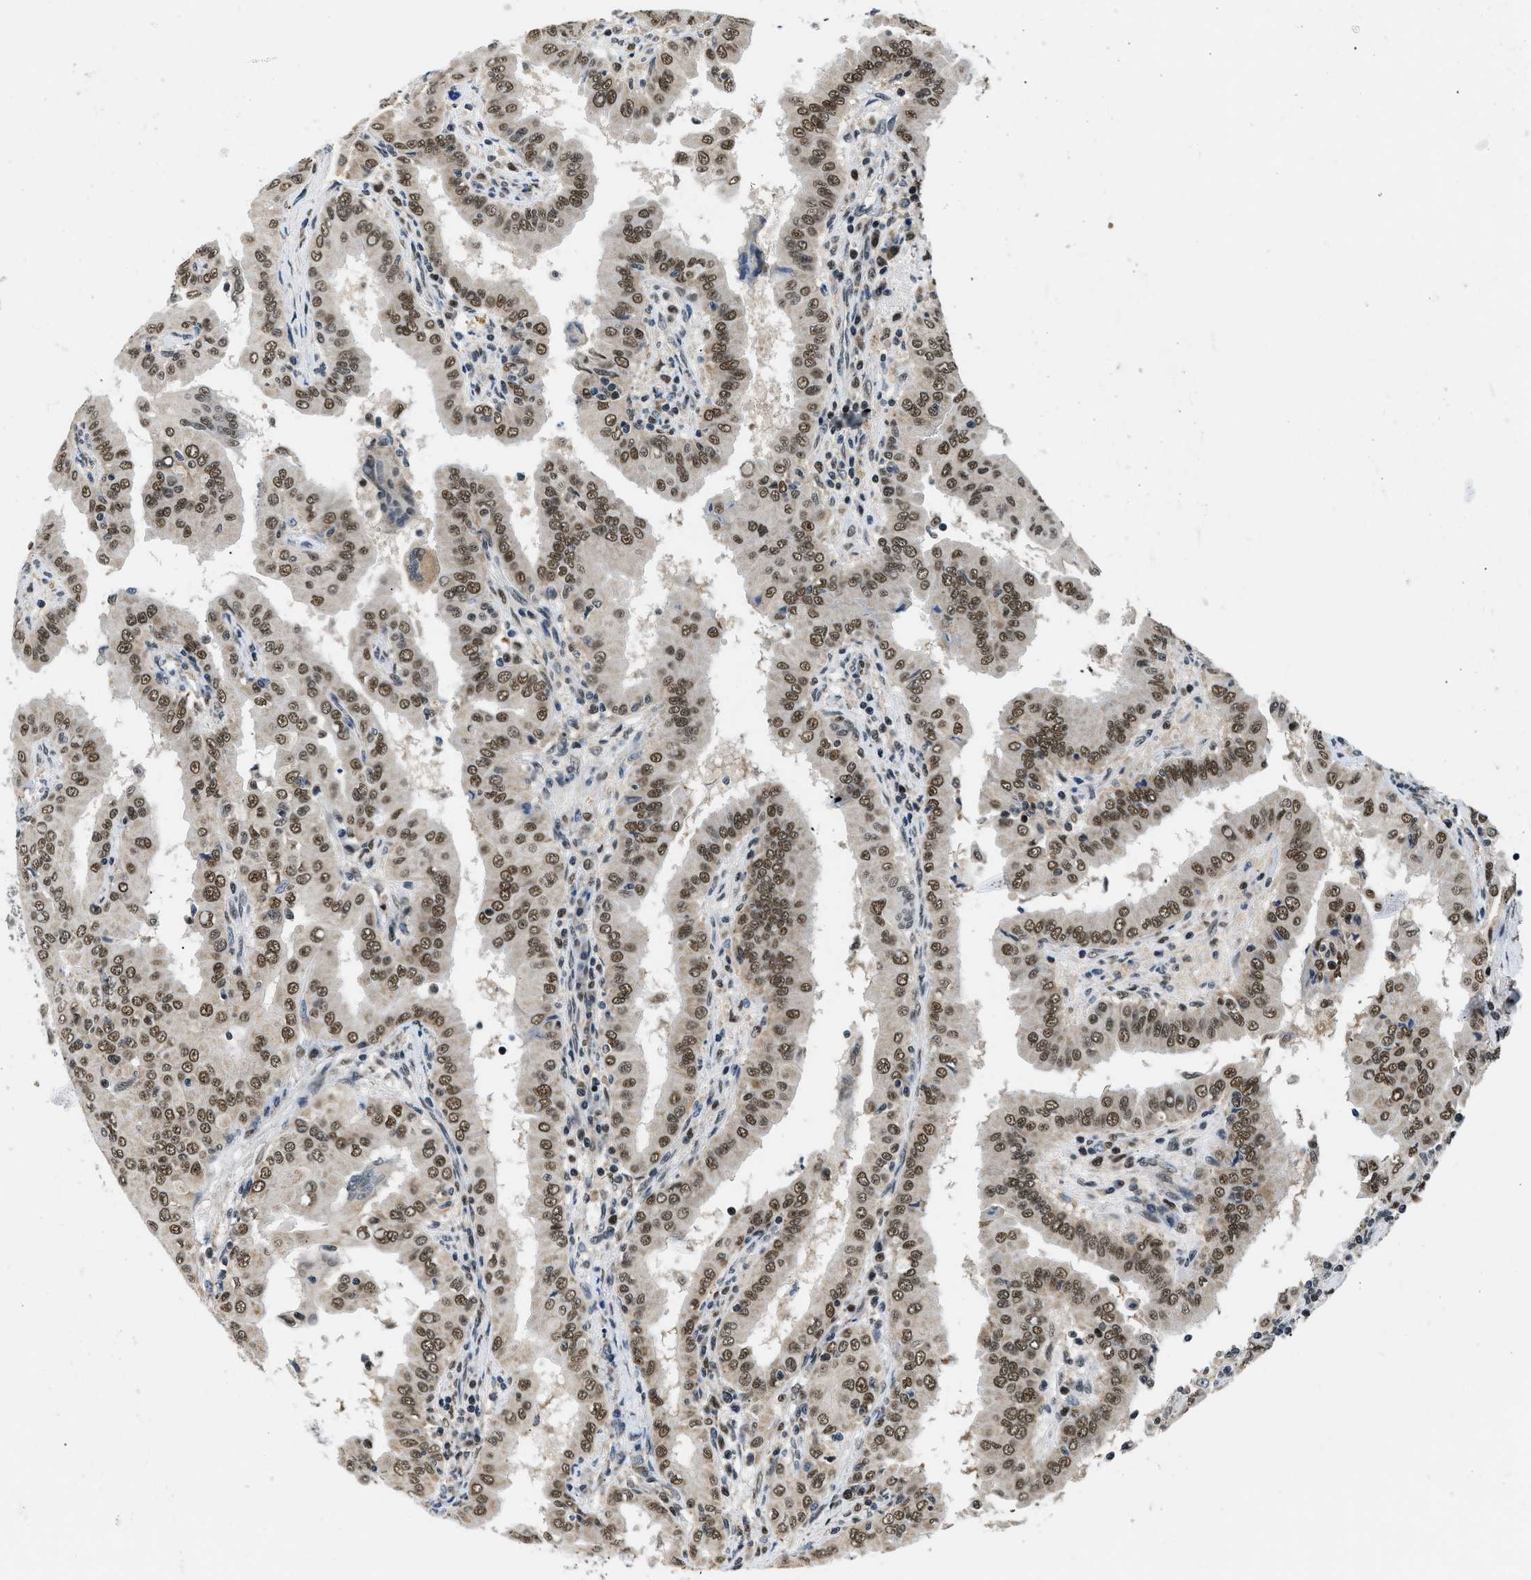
{"staining": {"intensity": "moderate", "quantity": ">75%", "location": "nuclear"}, "tissue": "thyroid cancer", "cell_type": "Tumor cells", "image_type": "cancer", "snomed": [{"axis": "morphology", "description": "Papillary adenocarcinoma, NOS"}, {"axis": "topography", "description": "Thyroid gland"}], "caption": "Tumor cells demonstrate moderate nuclear expression in about >75% of cells in papillary adenocarcinoma (thyroid).", "gene": "KDM3B", "patient": {"sex": "male", "age": 33}}